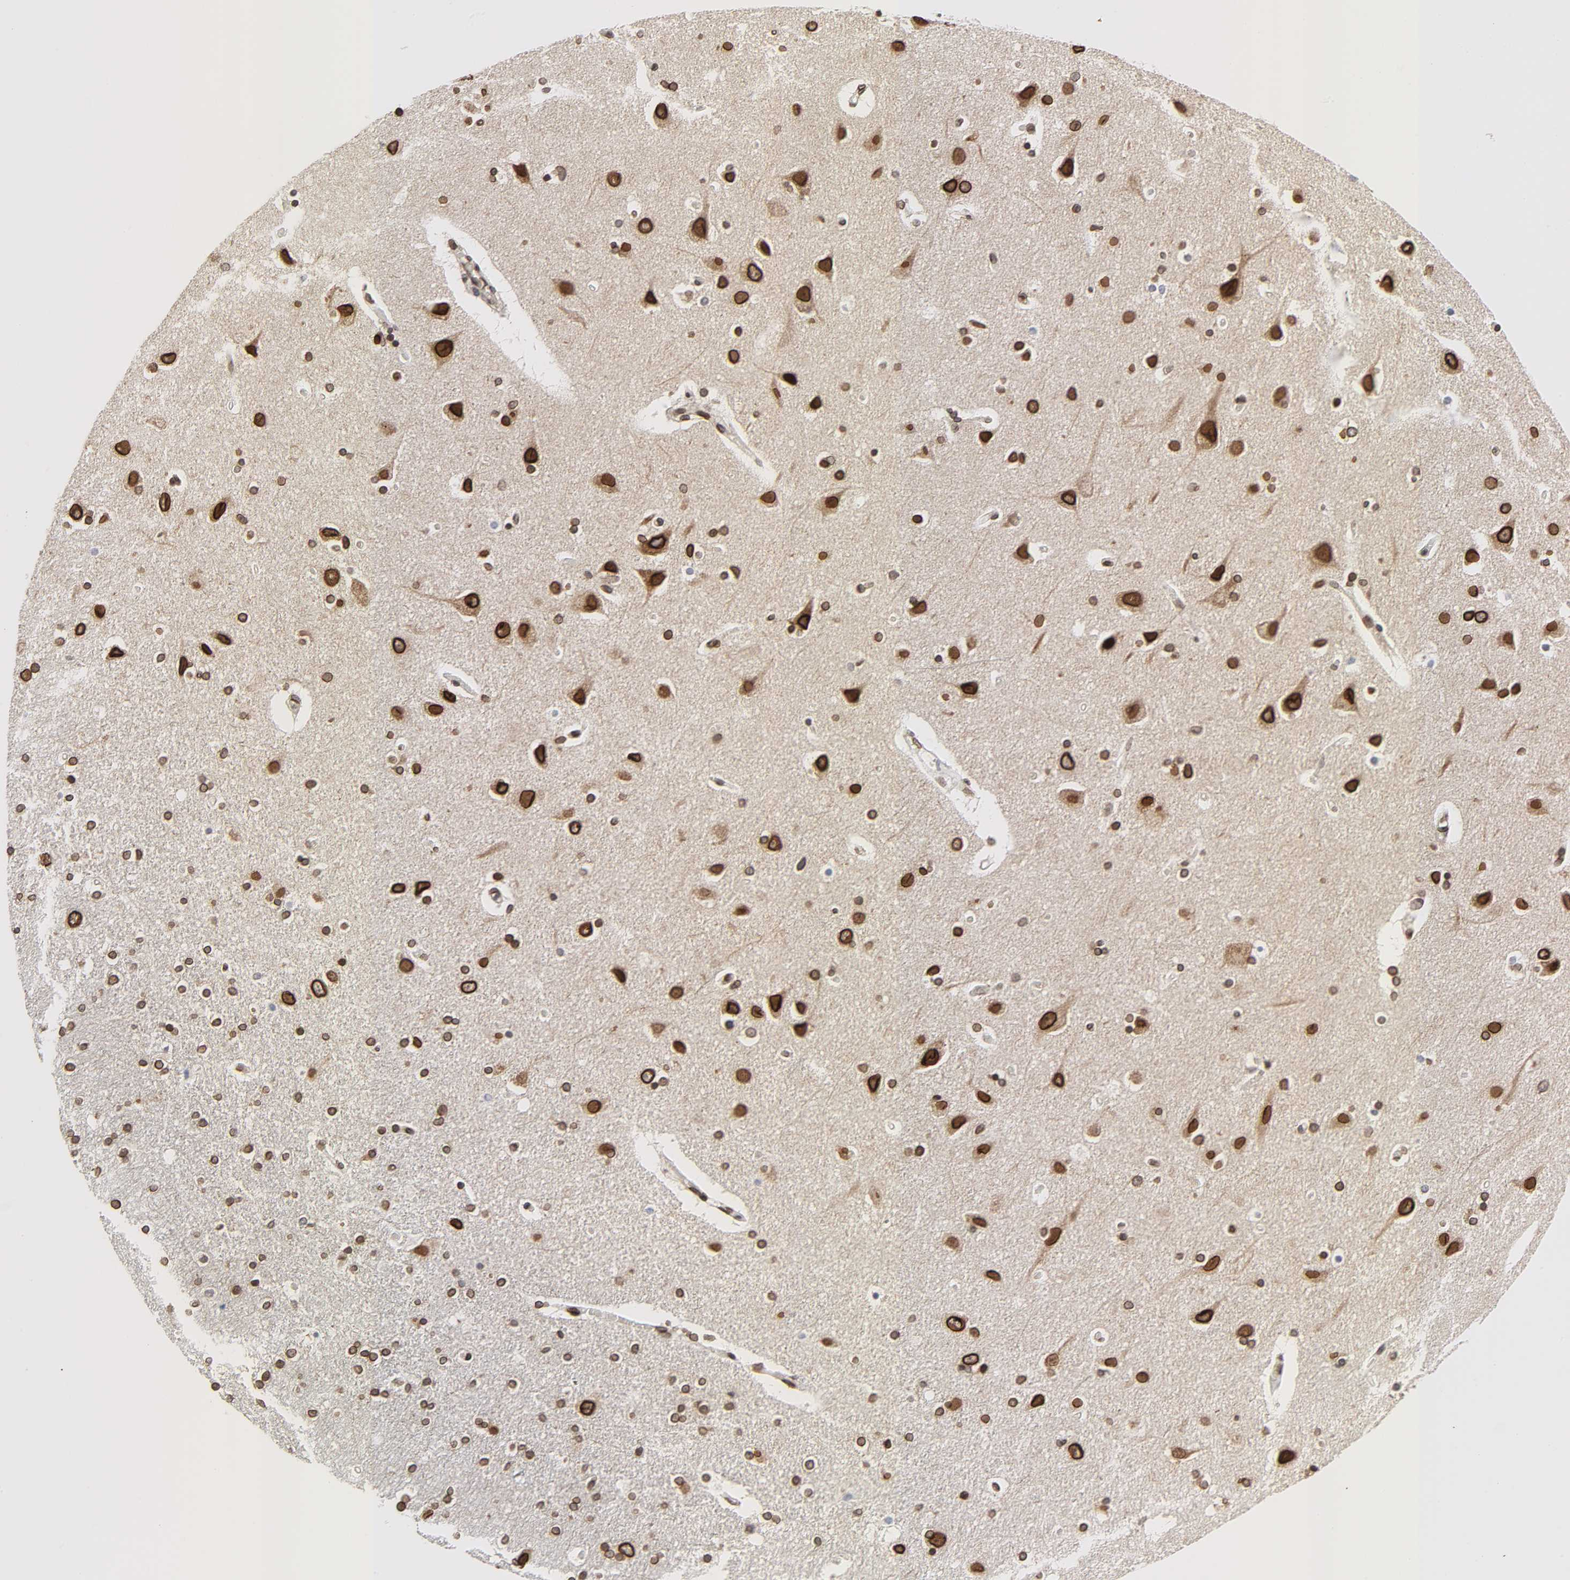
{"staining": {"intensity": "strong", "quantity": ">75%", "location": "cytoplasmic/membranous,nuclear"}, "tissue": "caudate", "cell_type": "Glial cells", "image_type": "normal", "snomed": [{"axis": "morphology", "description": "Normal tissue, NOS"}, {"axis": "topography", "description": "Lateral ventricle wall"}], "caption": "A high amount of strong cytoplasmic/membranous,nuclear staining is present in about >75% of glial cells in normal caudate. (IHC, brightfield microscopy, high magnification).", "gene": "RANGAP1", "patient": {"sex": "female", "age": 54}}